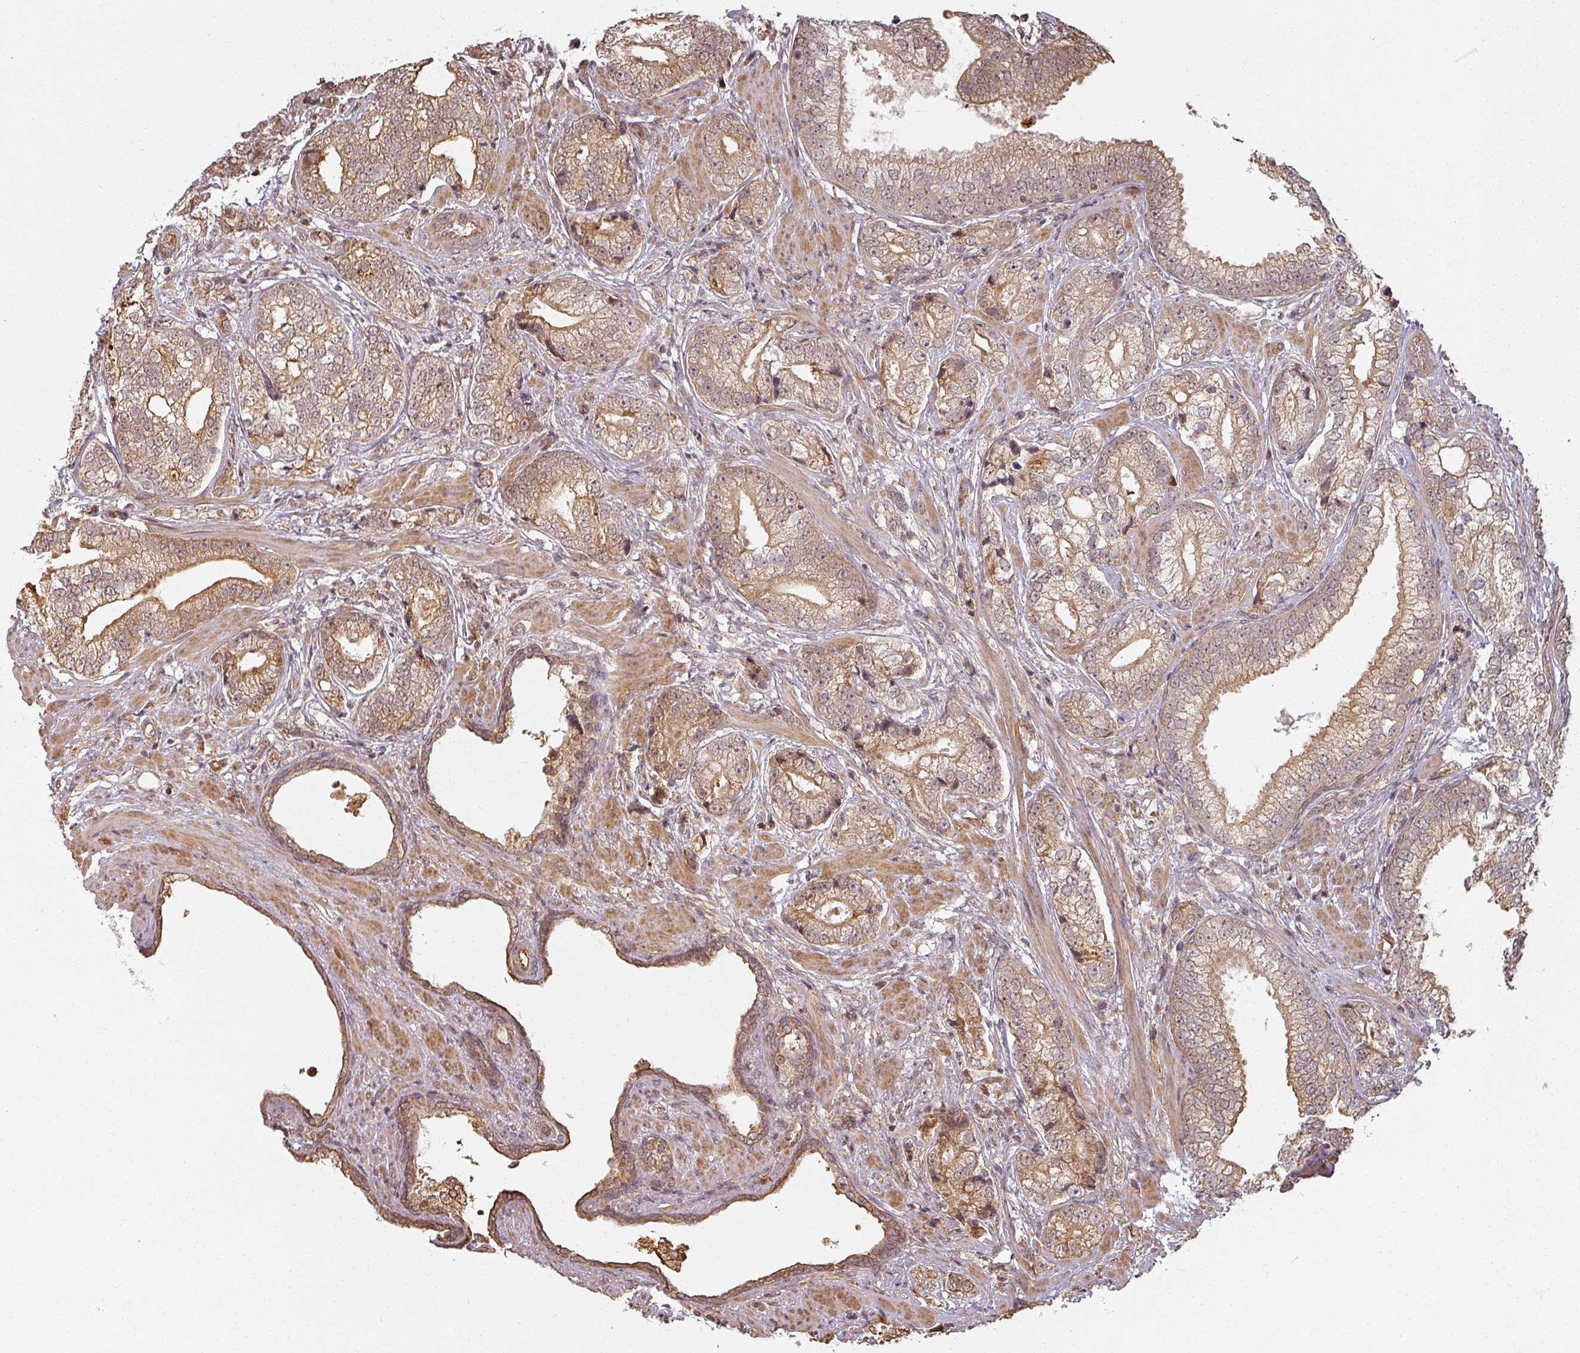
{"staining": {"intensity": "moderate", "quantity": ">75%", "location": "cytoplasmic/membranous,nuclear"}, "tissue": "prostate cancer", "cell_type": "Tumor cells", "image_type": "cancer", "snomed": [{"axis": "morphology", "description": "Adenocarcinoma, High grade"}, {"axis": "topography", "description": "Prostate"}], "caption": "Protein staining demonstrates moderate cytoplasmic/membranous and nuclear staining in approximately >75% of tumor cells in prostate cancer (high-grade adenocarcinoma).", "gene": "MED19", "patient": {"sex": "male", "age": 75}}